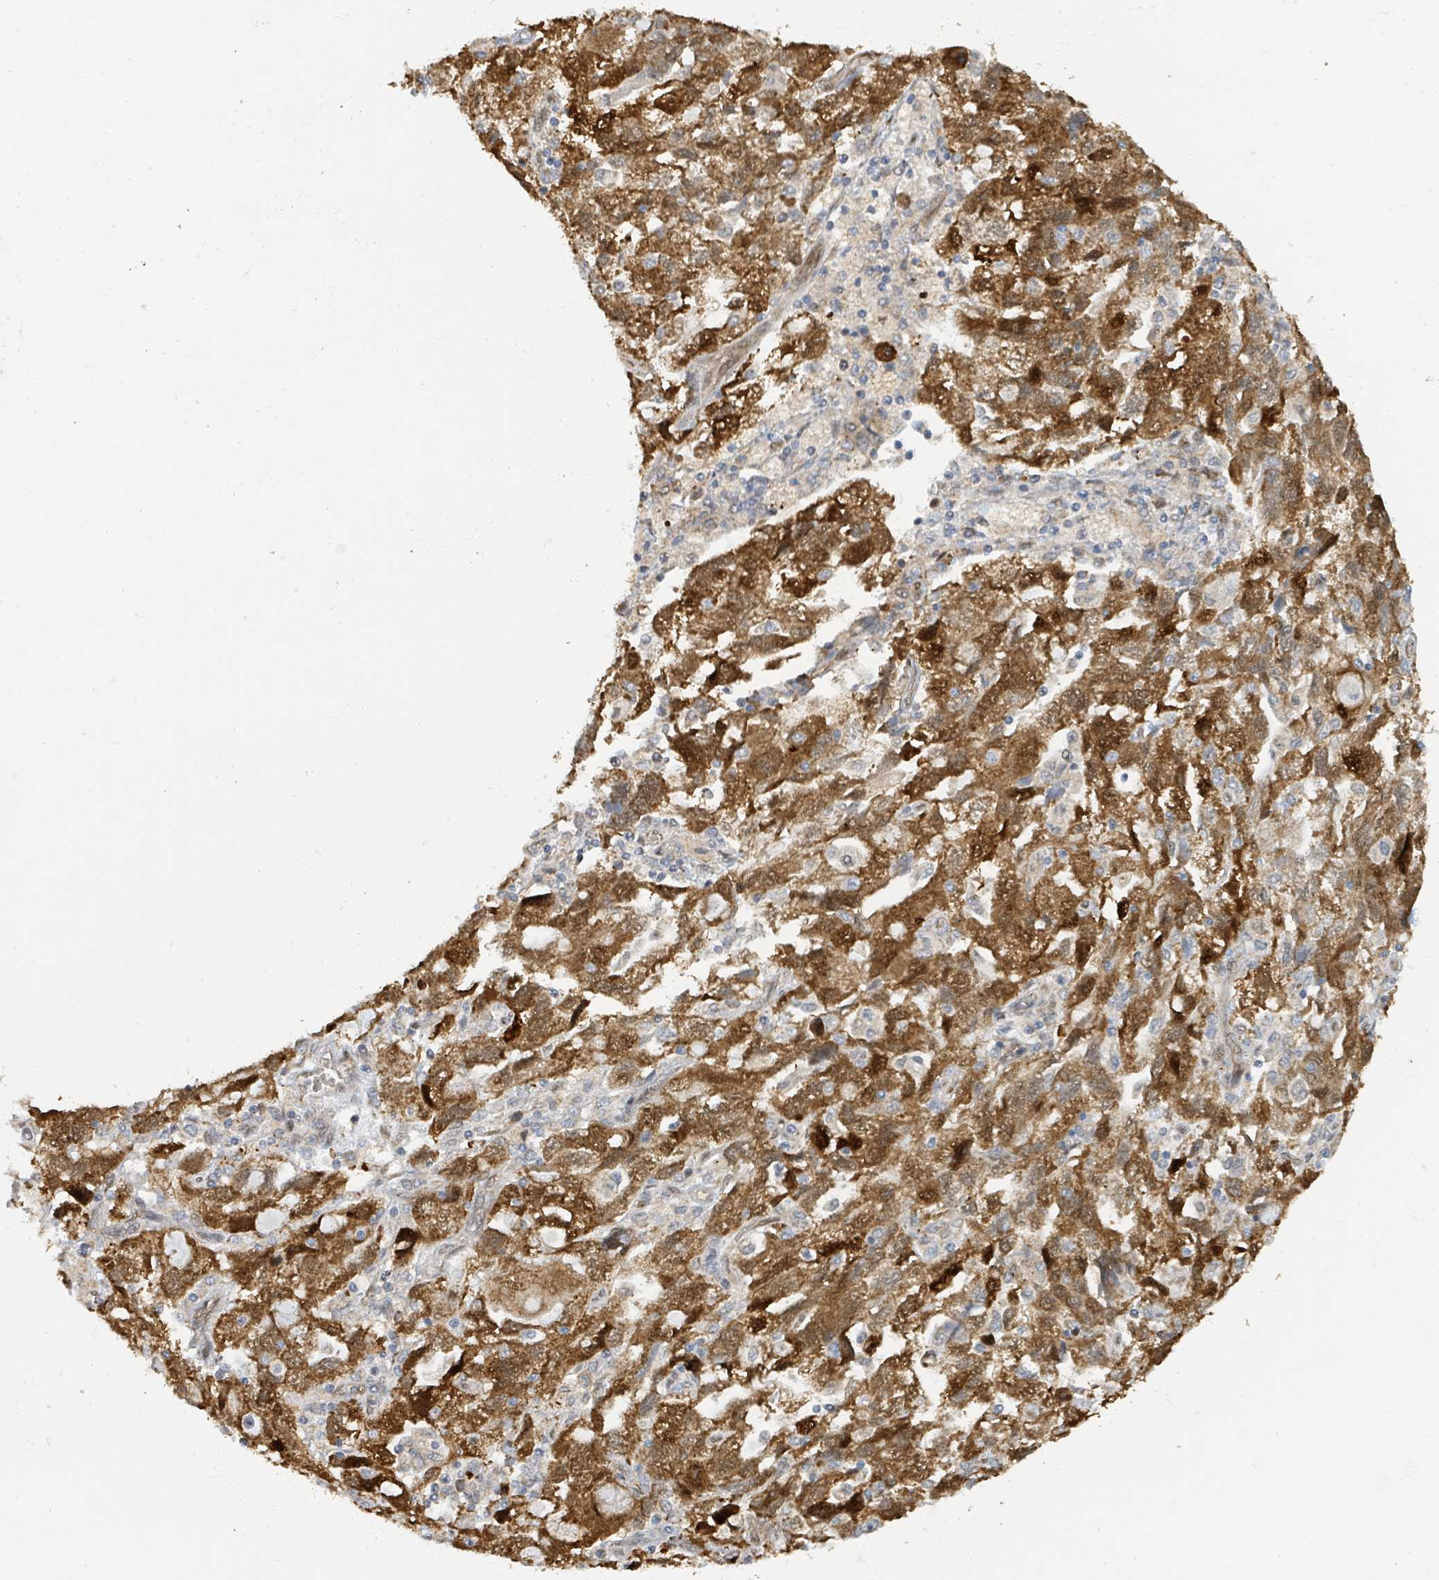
{"staining": {"intensity": "strong", "quantity": ">75%", "location": "cytoplasmic/membranous,nuclear"}, "tissue": "ovarian cancer", "cell_type": "Tumor cells", "image_type": "cancer", "snomed": [{"axis": "morphology", "description": "Carcinoma, NOS"}, {"axis": "morphology", "description": "Cystadenocarcinoma, serous, NOS"}, {"axis": "topography", "description": "Ovary"}], "caption": "Protein staining of serous cystadenocarcinoma (ovarian) tissue reveals strong cytoplasmic/membranous and nuclear staining in about >75% of tumor cells. (DAB (3,3'-diaminobenzidine) = brown stain, brightfield microscopy at high magnification).", "gene": "PSMB7", "patient": {"sex": "female", "age": 69}}